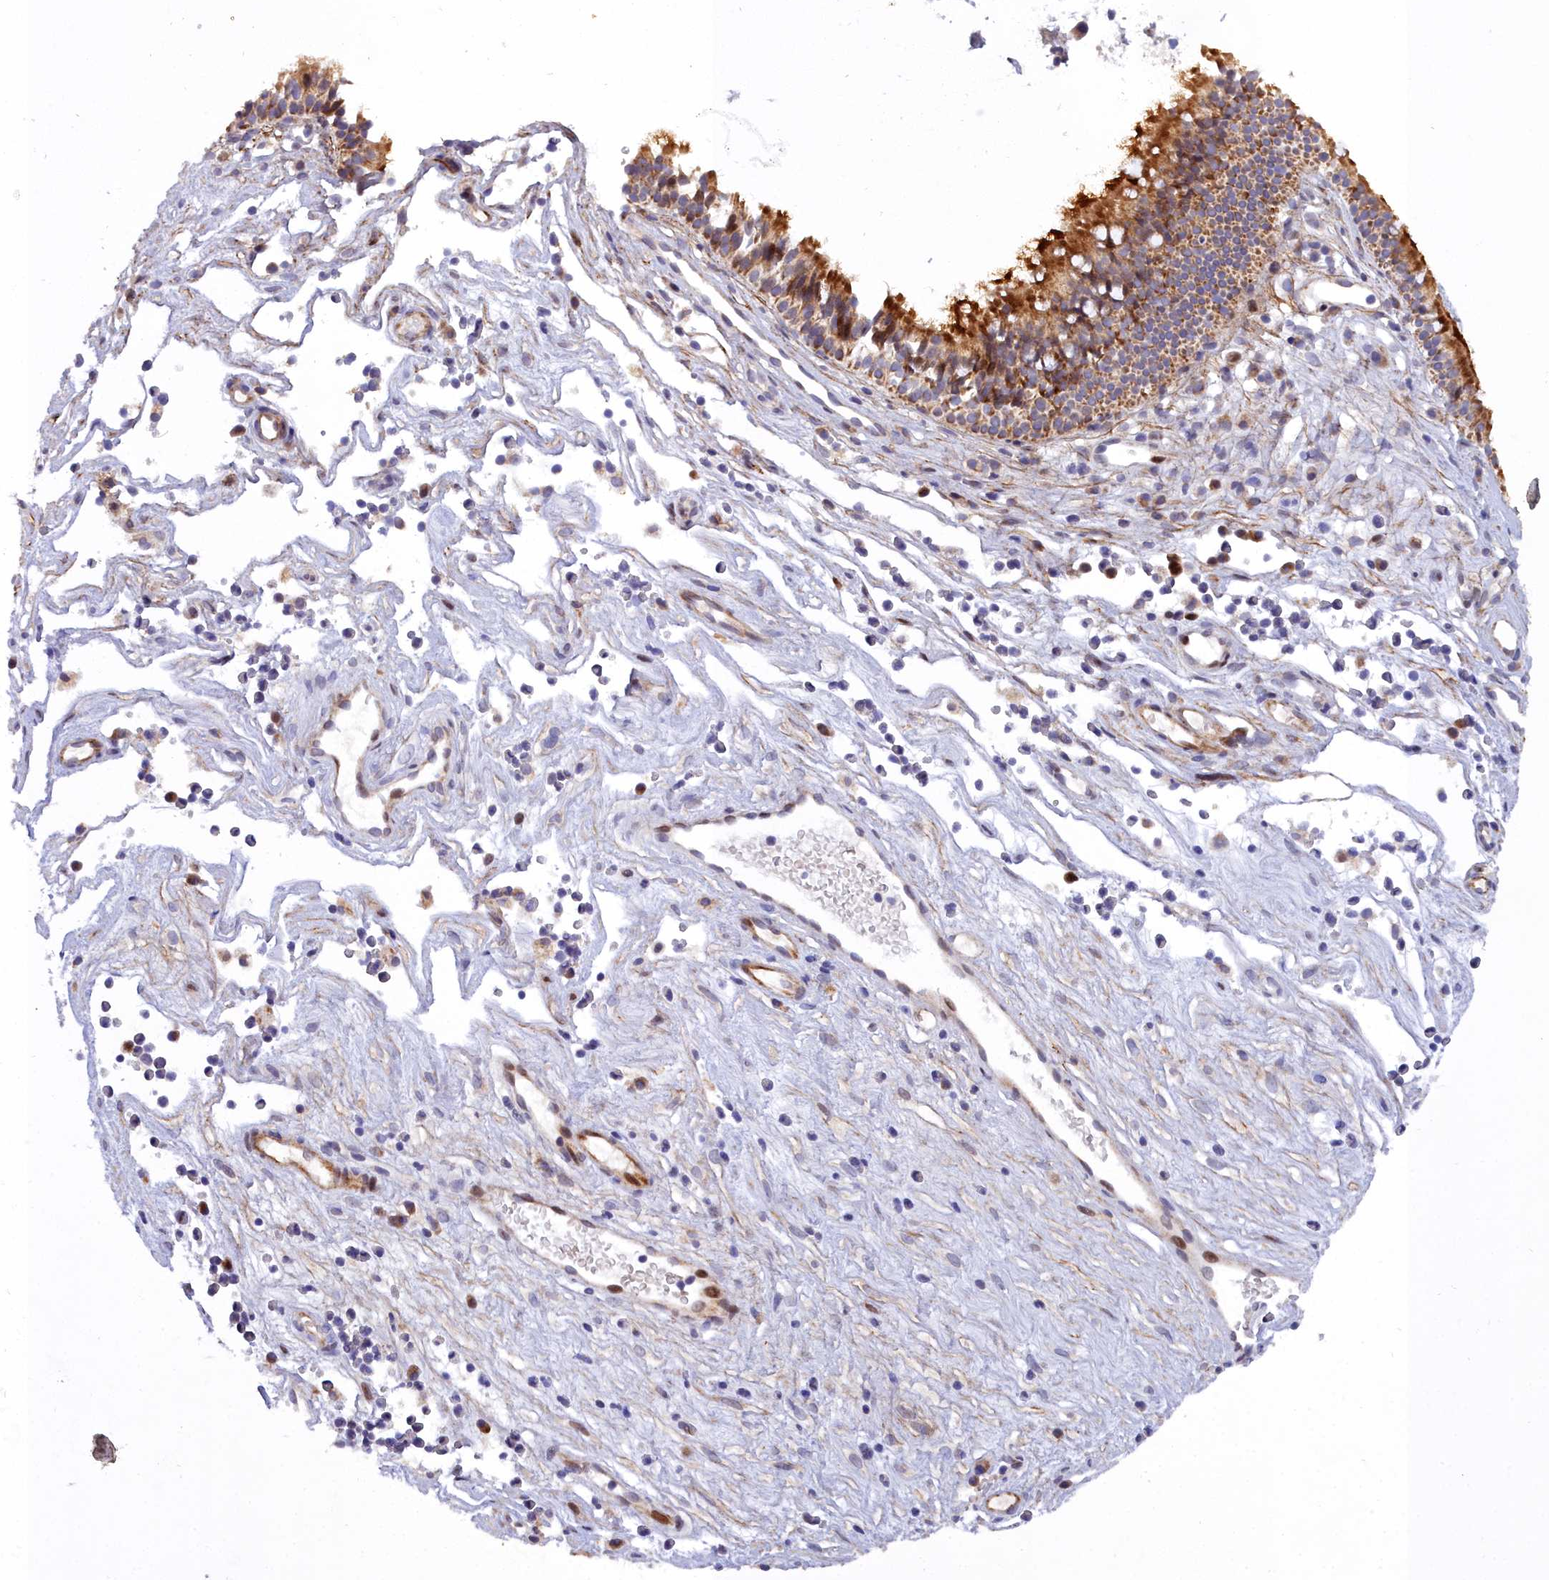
{"staining": {"intensity": "strong", "quantity": "25%-75%", "location": "cytoplasmic/membranous"}, "tissue": "nasopharynx", "cell_type": "Respiratory epithelial cells", "image_type": "normal", "snomed": [{"axis": "morphology", "description": "Normal tissue, NOS"}, {"axis": "morphology", "description": "Inflammation, NOS"}, {"axis": "morphology", "description": "Malignant melanoma, Metastatic site"}, {"axis": "topography", "description": "Nasopharynx"}], "caption": "Respiratory epithelial cells demonstrate high levels of strong cytoplasmic/membranous staining in about 25%-75% of cells in normal nasopharynx.", "gene": "MRPS11", "patient": {"sex": "male", "age": 70}}